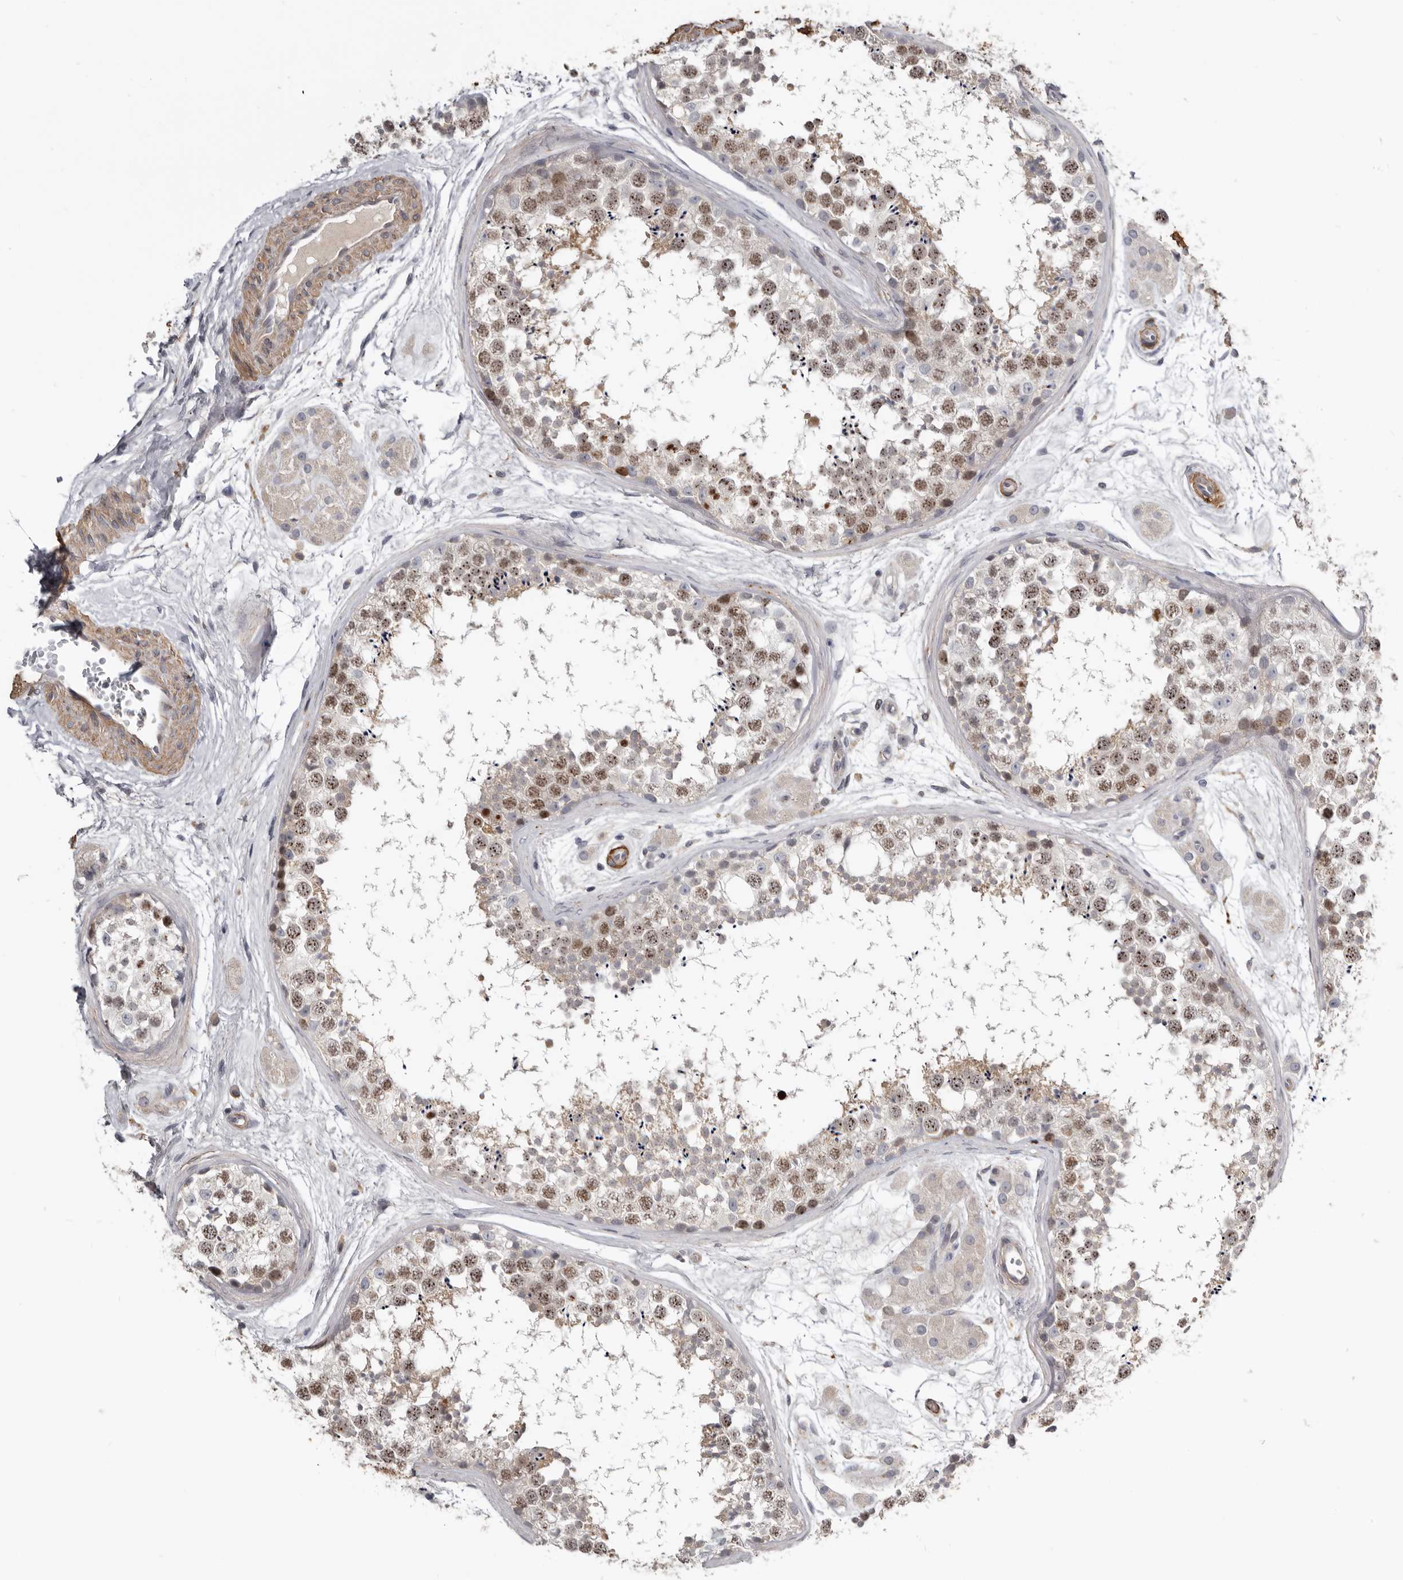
{"staining": {"intensity": "moderate", "quantity": "25%-75%", "location": "nuclear"}, "tissue": "testis", "cell_type": "Cells in seminiferous ducts", "image_type": "normal", "snomed": [{"axis": "morphology", "description": "Normal tissue, NOS"}, {"axis": "topography", "description": "Testis"}], "caption": "Protein expression by IHC exhibits moderate nuclear expression in about 25%-75% of cells in seminiferous ducts in unremarkable testis.", "gene": "CDCA8", "patient": {"sex": "male", "age": 56}}